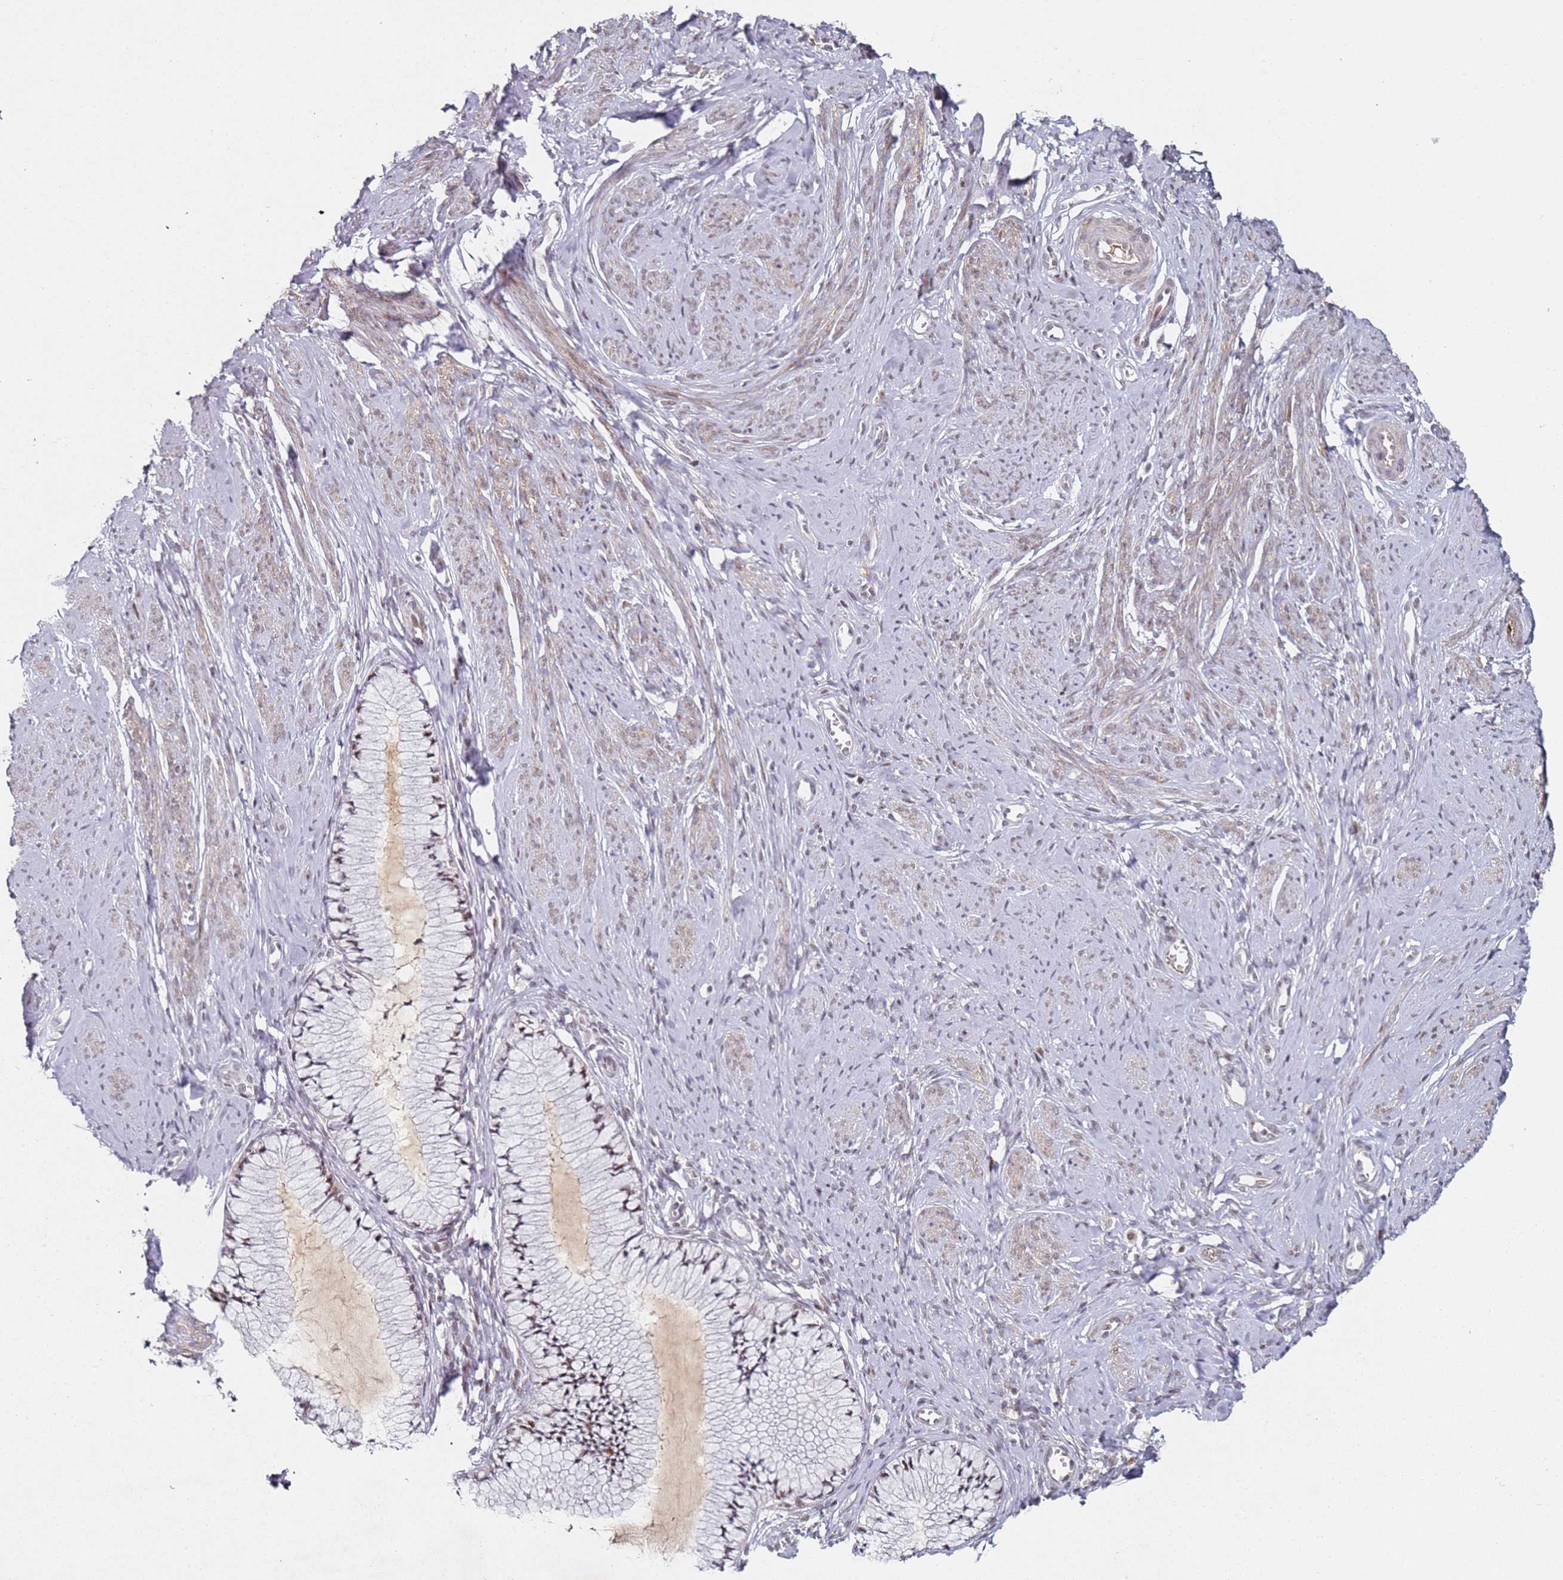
{"staining": {"intensity": "moderate", "quantity": "25%-75%", "location": "nuclear"}, "tissue": "cervix", "cell_type": "Glandular cells", "image_type": "normal", "snomed": [{"axis": "morphology", "description": "Normal tissue, NOS"}, {"axis": "topography", "description": "Cervix"}], "caption": "High-power microscopy captured an immunohistochemistry (IHC) micrograph of unremarkable cervix, revealing moderate nuclear staining in about 25%-75% of glandular cells. Using DAB (3,3'-diaminobenzidine) (brown) and hematoxylin (blue) stains, captured at high magnification using brightfield microscopy.", "gene": "ATF6B", "patient": {"sex": "female", "age": 42}}